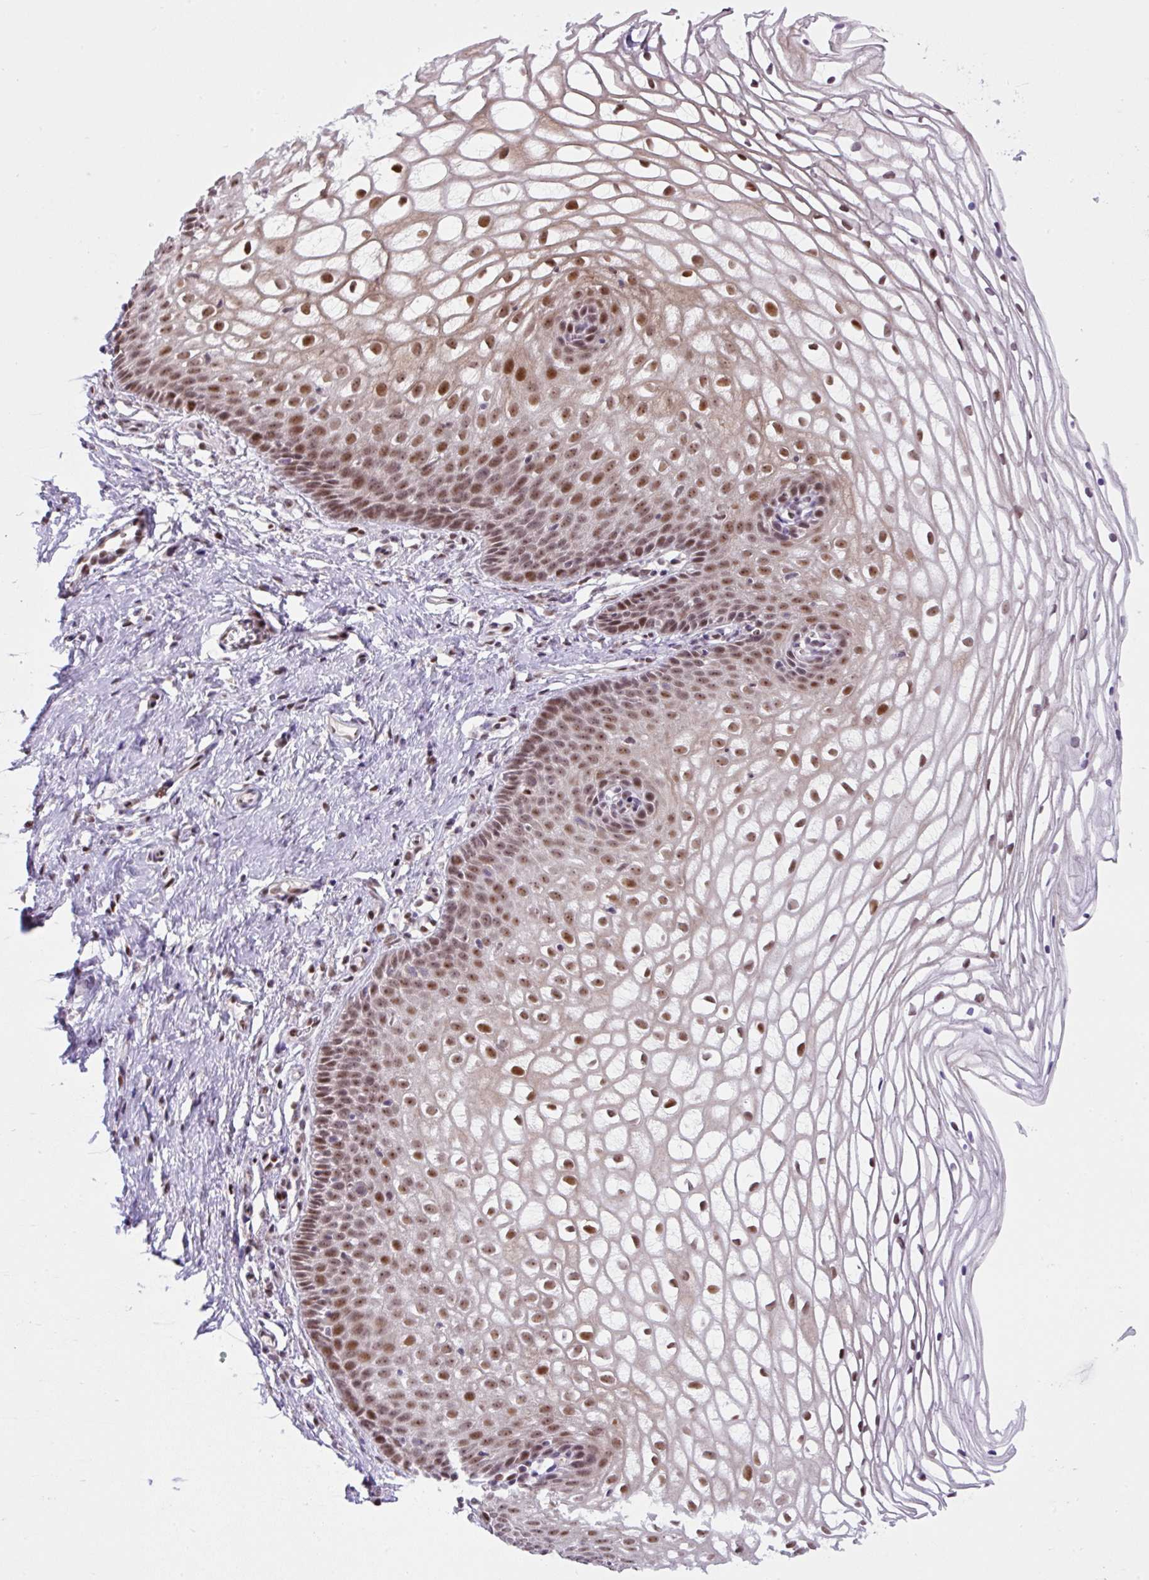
{"staining": {"intensity": "moderate", "quantity": ">75%", "location": "nuclear"}, "tissue": "cervix", "cell_type": "Glandular cells", "image_type": "normal", "snomed": [{"axis": "morphology", "description": "Normal tissue, NOS"}, {"axis": "topography", "description": "Cervix"}], "caption": "This is an image of immunohistochemistry staining of benign cervix, which shows moderate staining in the nuclear of glandular cells.", "gene": "TAF1A", "patient": {"sex": "female", "age": 36}}